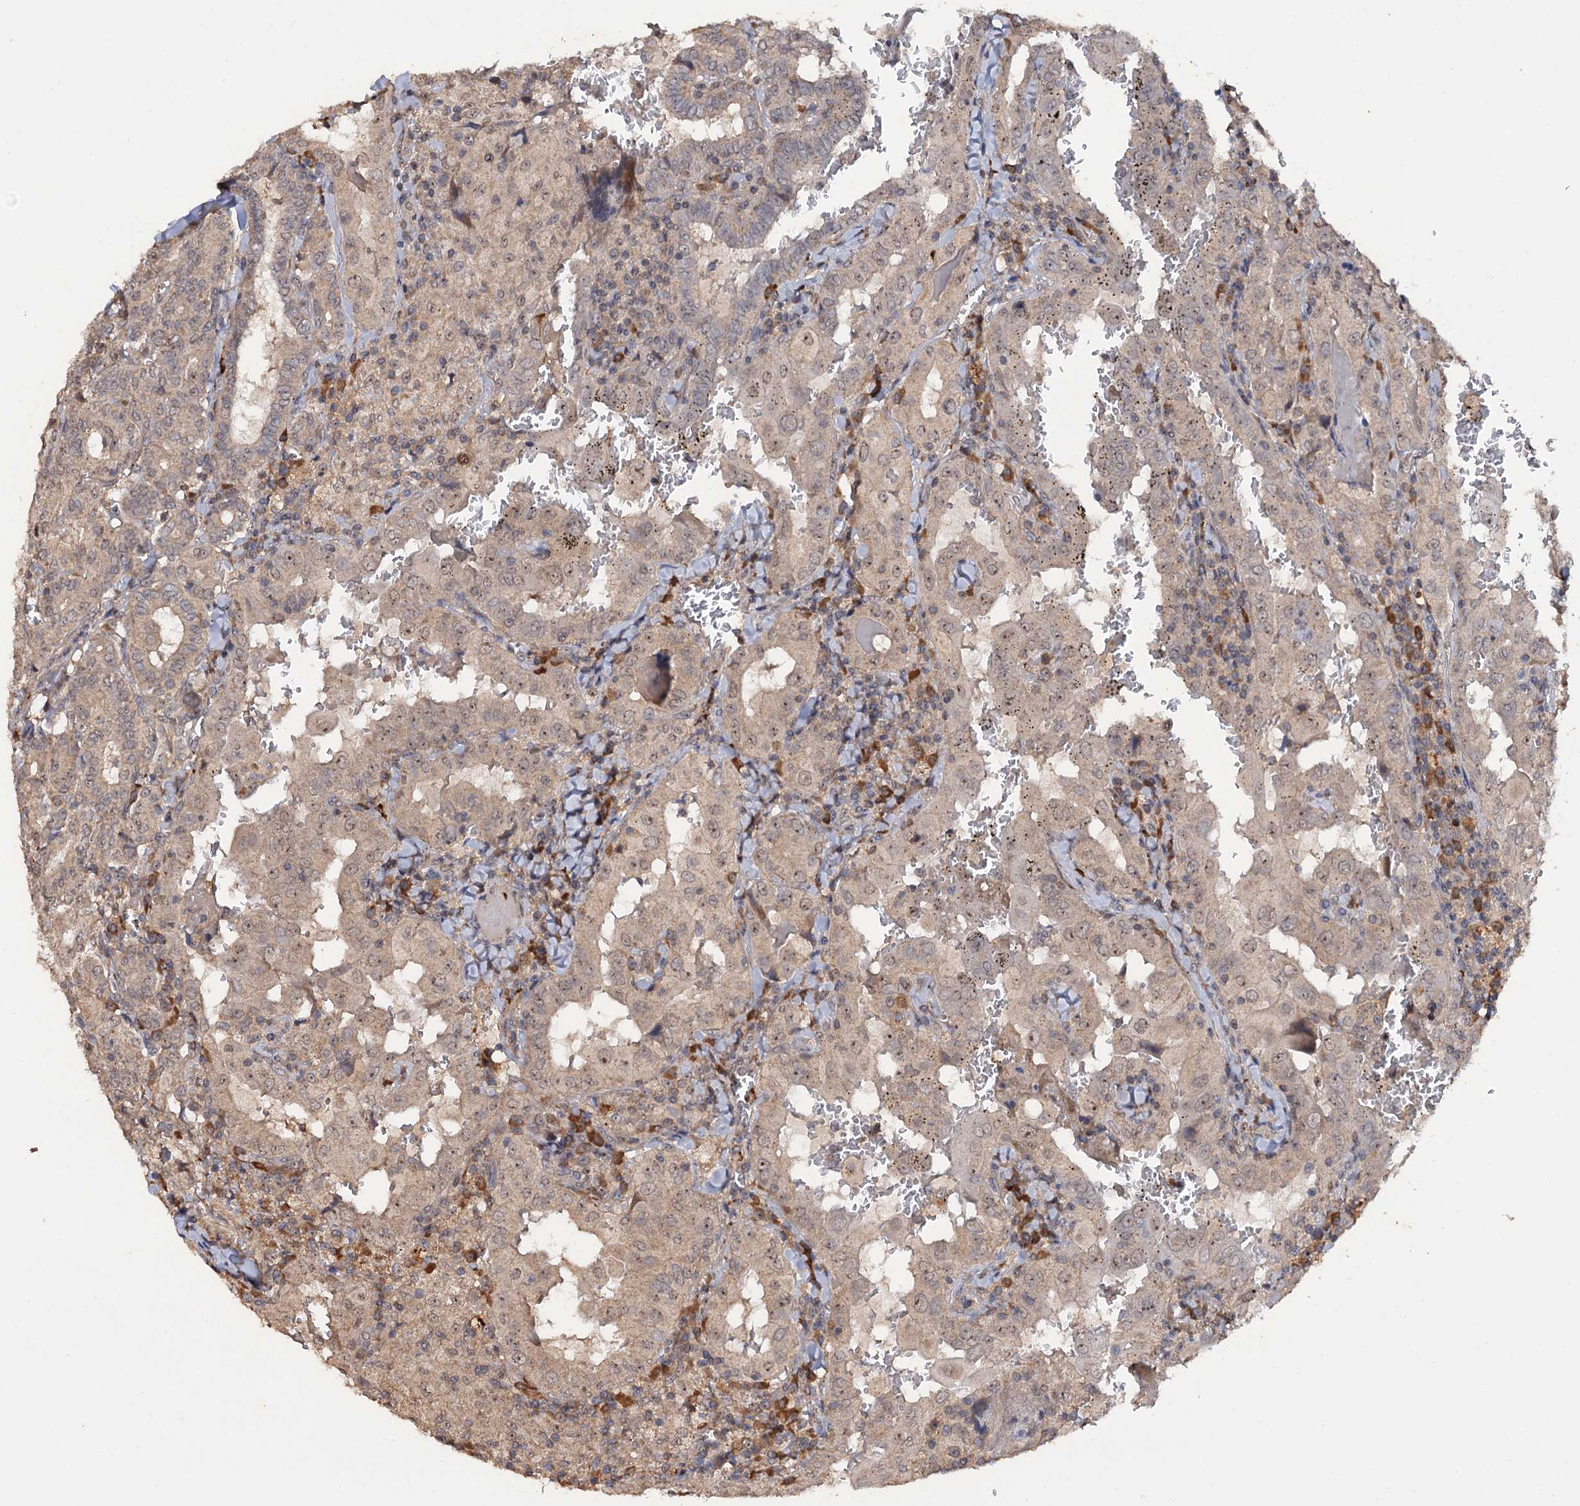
{"staining": {"intensity": "weak", "quantity": "25%-75%", "location": "cytoplasmic/membranous,nuclear"}, "tissue": "thyroid cancer", "cell_type": "Tumor cells", "image_type": "cancer", "snomed": [{"axis": "morphology", "description": "Papillary adenocarcinoma, NOS"}, {"axis": "topography", "description": "Thyroid gland"}], "caption": "A photomicrograph showing weak cytoplasmic/membranous and nuclear staining in about 25%-75% of tumor cells in thyroid cancer, as visualized by brown immunohistochemical staining.", "gene": "LRRC63", "patient": {"sex": "female", "age": 72}}